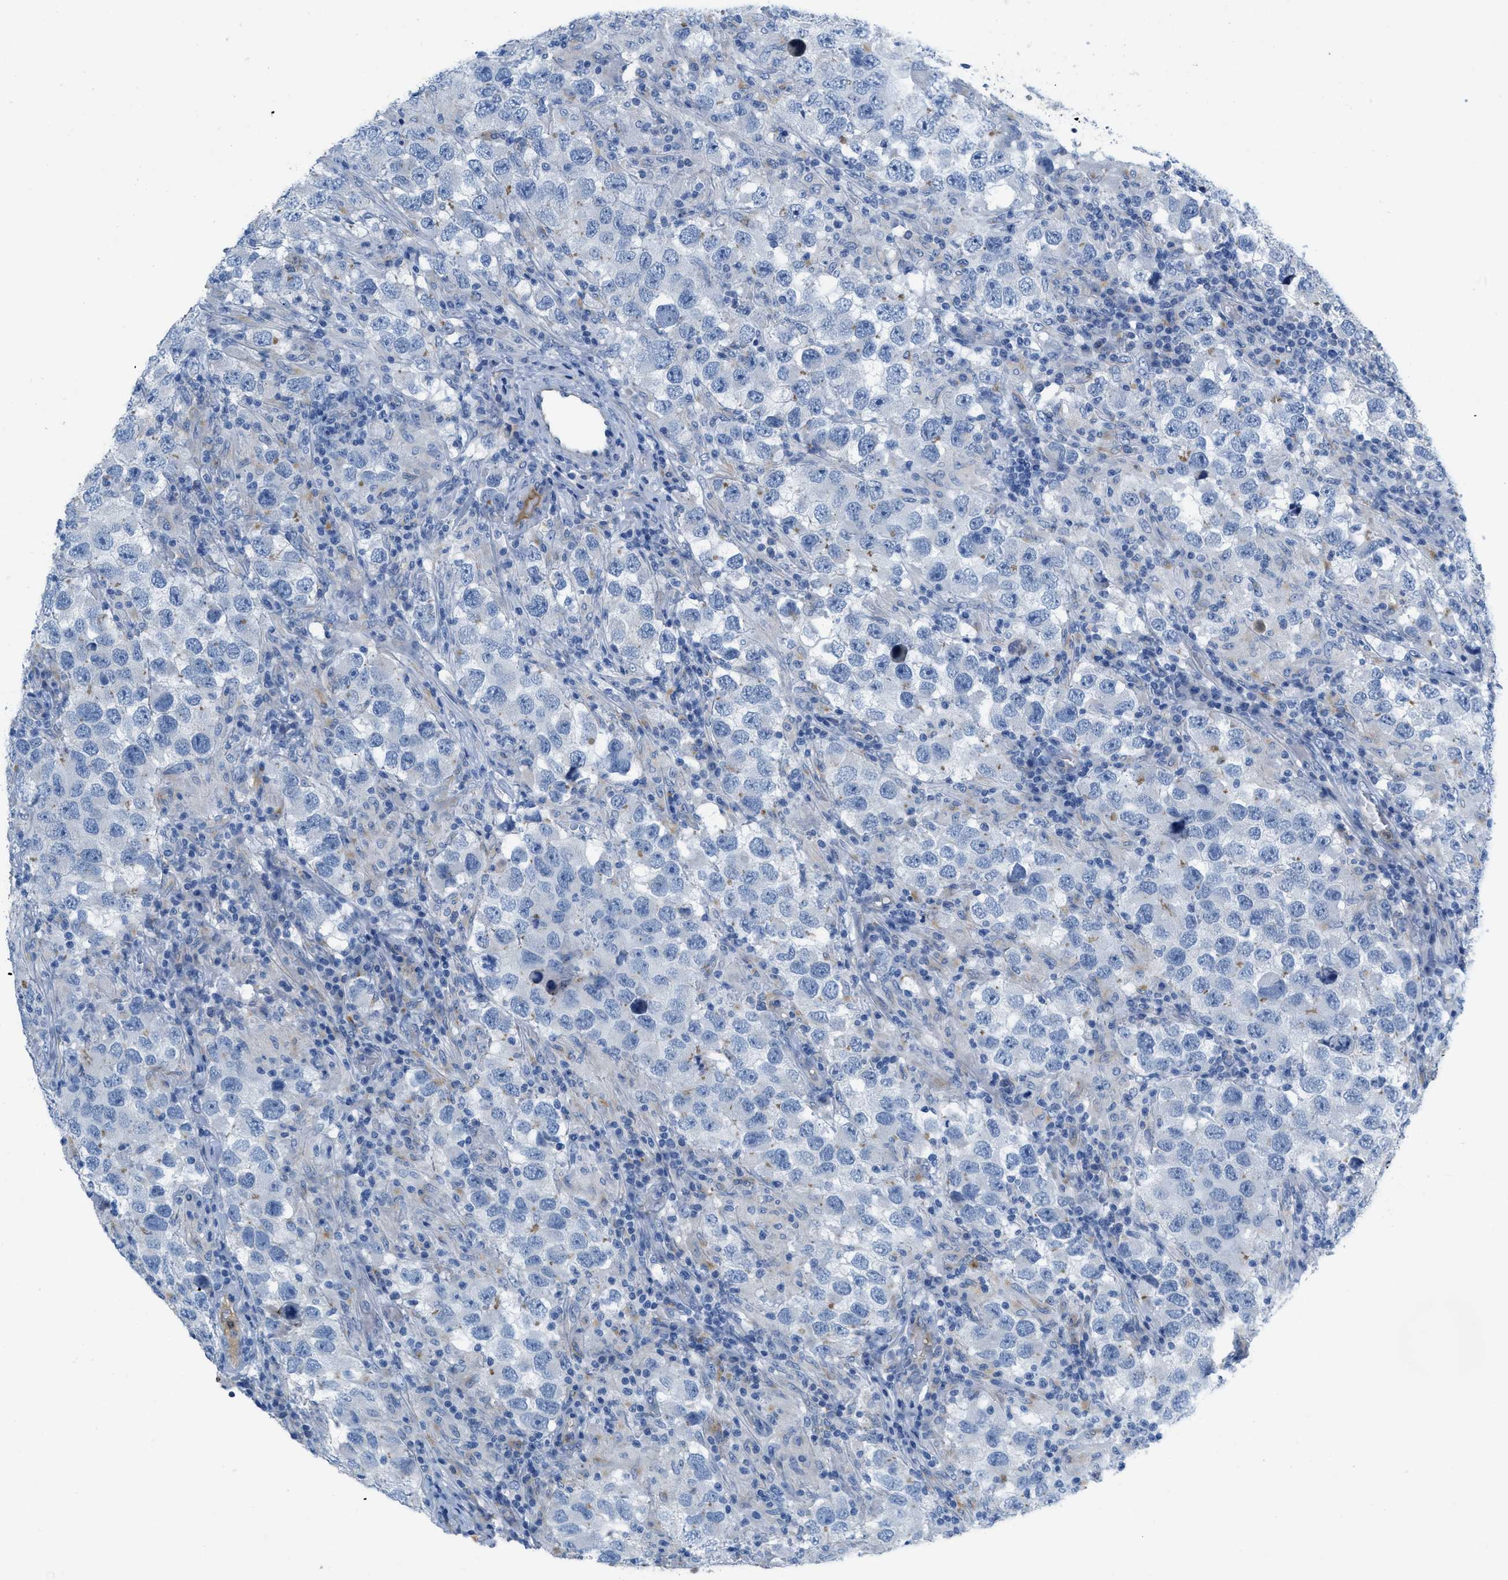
{"staining": {"intensity": "negative", "quantity": "none", "location": "none"}, "tissue": "testis cancer", "cell_type": "Tumor cells", "image_type": "cancer", "snomed": [{"axis": "morphology", "description": "Carcinoma, Embryonal, NOS"}, {"axis": "topography", "description": "Testis"}], "caption": "Immunohistochemical staining of testis embryonal carcinoma demonstrates no significant positivity in tumor cells.", "gene": "CRB3", "patient": {"sex": "male", "age": 21}}